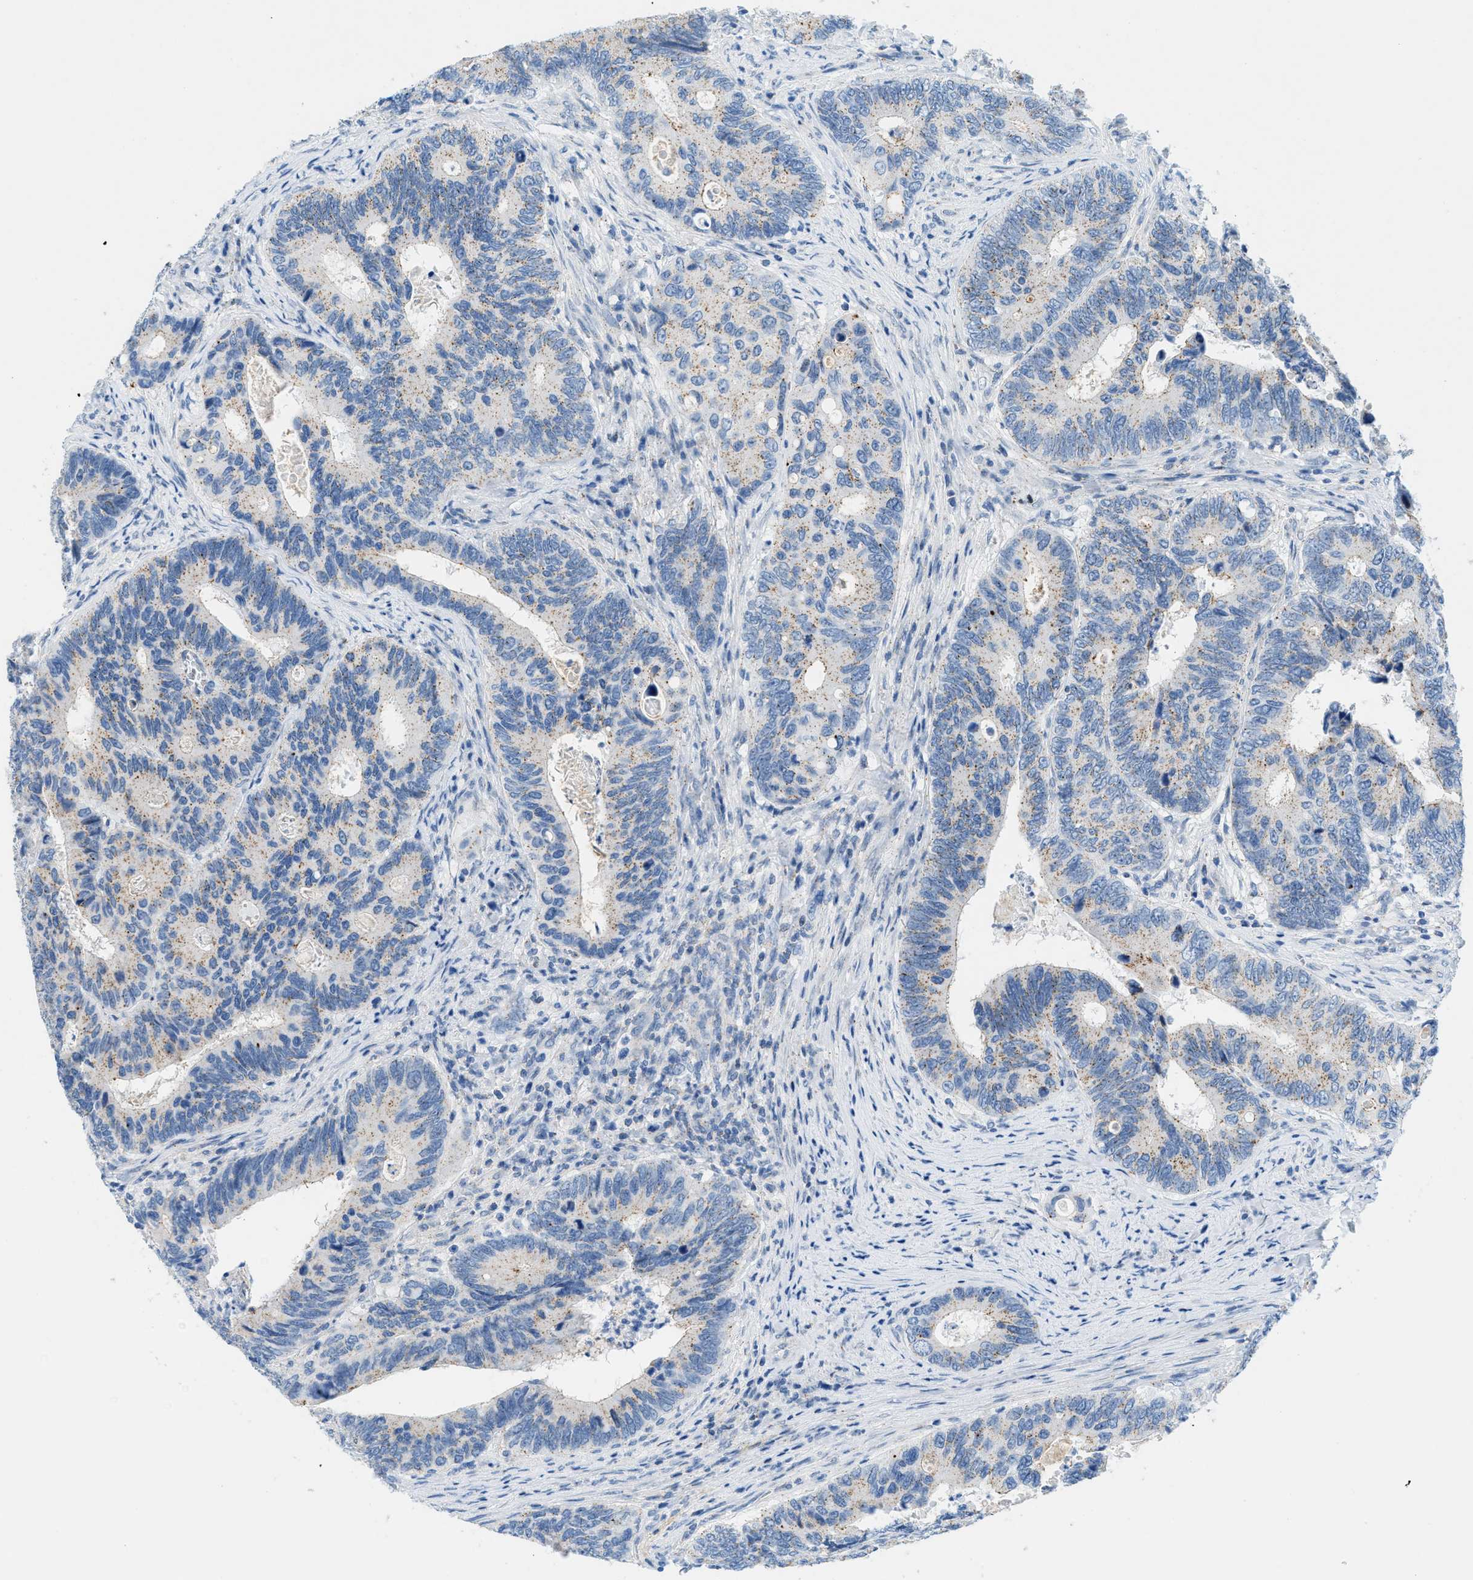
{"staining": {"intensity": "weak", "quantity": "25%-75%", "location": "cytoplasmic/membranous"}, "tissue": "colorectal cancer", "cell_type": "Tumor cells", "image_type": "cancer", "snomed": [{"axis": "morphology", "description": "Inflammation, NOS"}, {"axis": "morphology", "description": "Adenocarcinoma, NOS"}, {"axis": "topography", "description": "Colon"}], "caption": "Weak cytoplasmic/membranous protein expression is identified in about 25%-75% of tumor cells in colorectal cancer. (brown staining indicates protein expression, while blue staining denotes nuclei).", "gene": "FDCSP", "patient": {"sex": "male", "age": 72}}